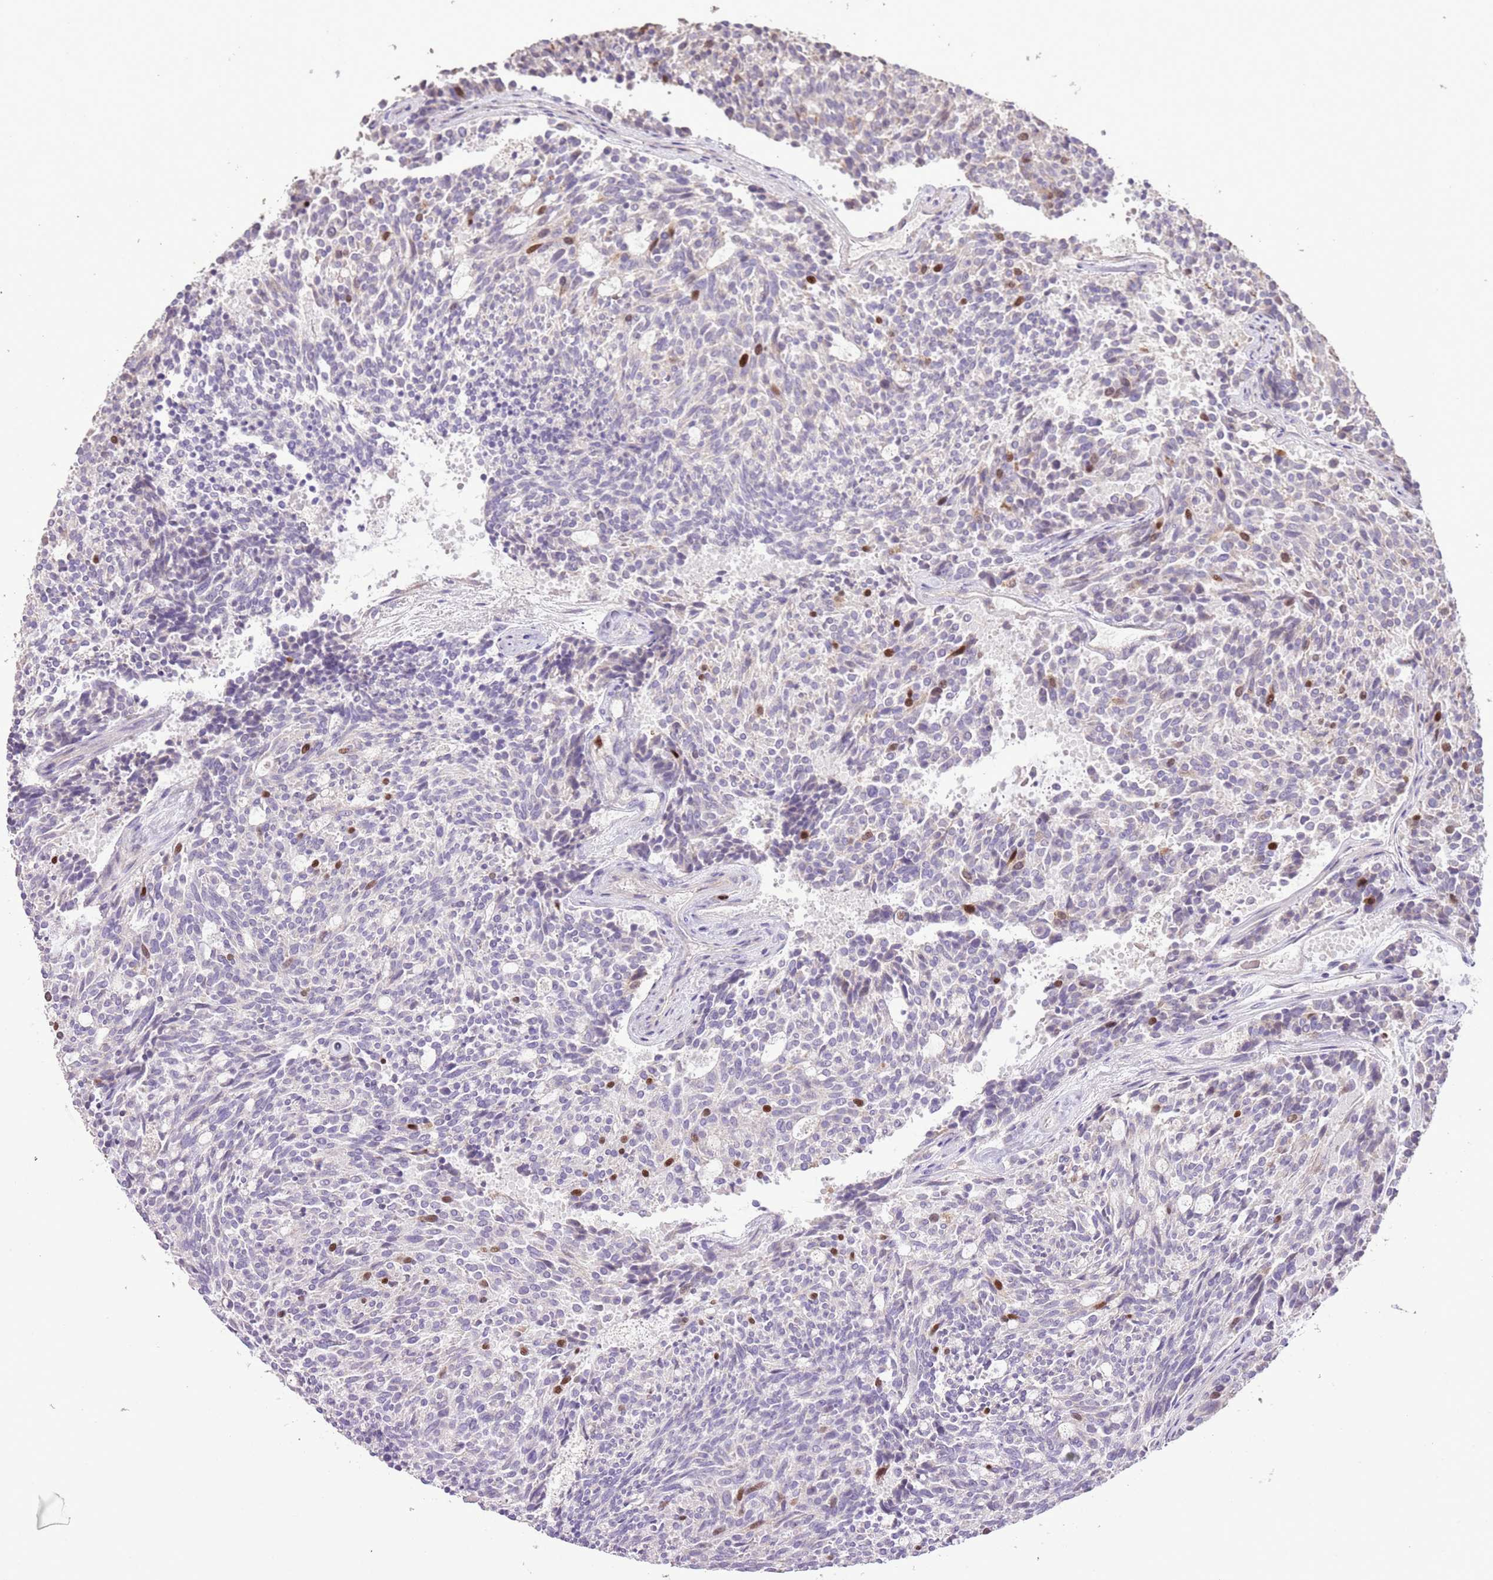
{"staining": {"intensity": "moderate", "quantity": "<25%", "location": "nuclear"}, "tissue": "carcinoid", "cell_type": "Tumor cells", "image_type": "cancer", "snomed": [{"axis": "morphology", "description": "Carcinoid, malignant, NOS"}, {"axis": "topography", "description": "Pancreas"}], "caption": "Protein expression analysis of human malignant carcinoid reveals moderate nuclear expression in approximately <25% of tumor cells. (Brightfield microscopy of DAB IHC at high magnification).", "gene": "GMNN", "patient": {"sex": "female", "age": 54}}